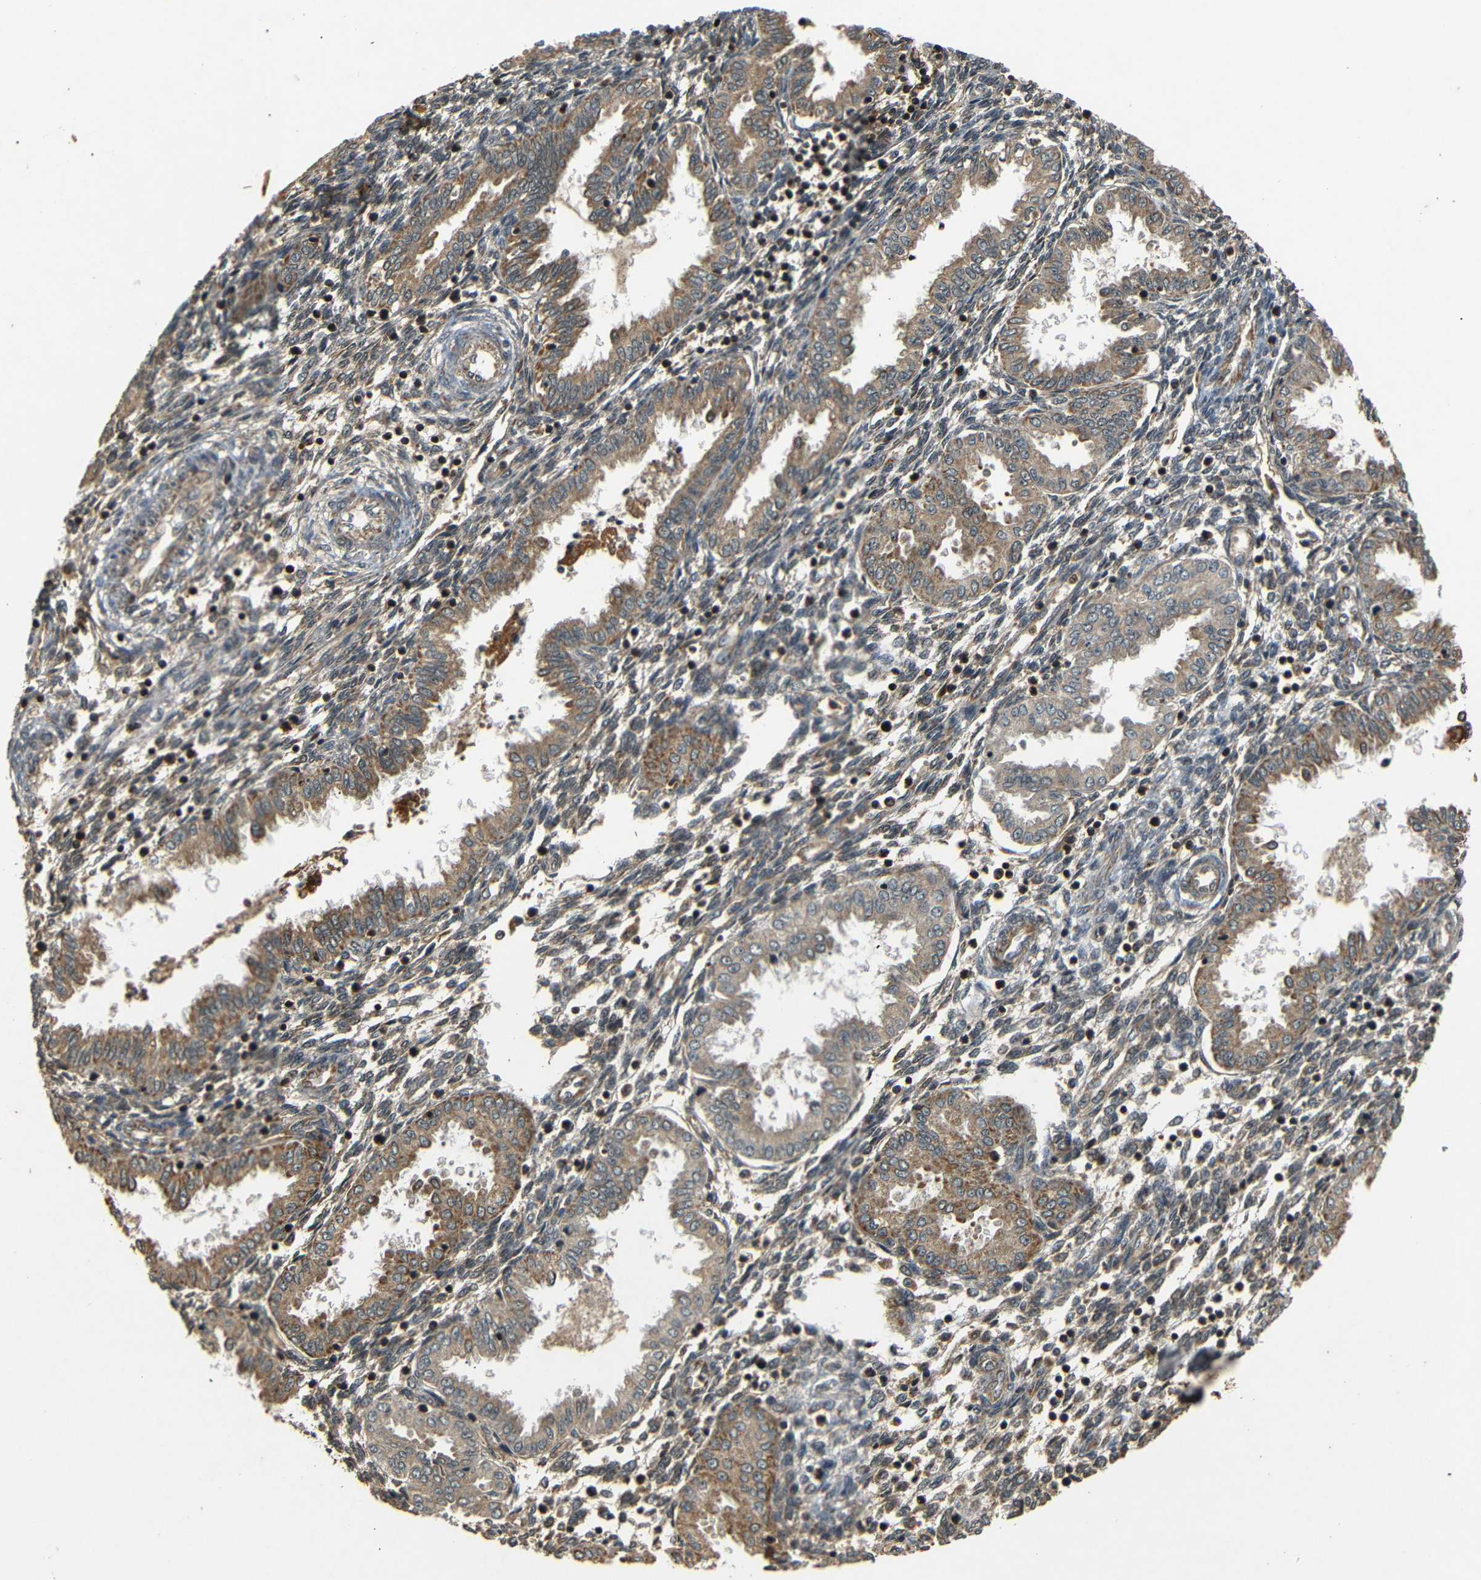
{"staining": {"intensity": "weak", "quantity": ">75%", "location": "cytoplasmic/membranous"}, "tissue": "endometrium", "cell_type": "Cells in endometrial stroma", "image_type": "normal", "snomed": [{"axis": "morphology", "description": "Normal tissue, NOS"}, {"axis": "topography", "description": "Endometrium"}], "caption": "IHC micrograph of normal endometrium: human endometrium stained using immunohistochemistry (IHC) shows low levels of weak protein expression localized specifically in the cytoplasmic/membranous of cells in endometrial stroma, appearing as a cytoplasmic/membranous brown color.", "gene": "TANK", "patient": {"sex": "female", "age": 33}}